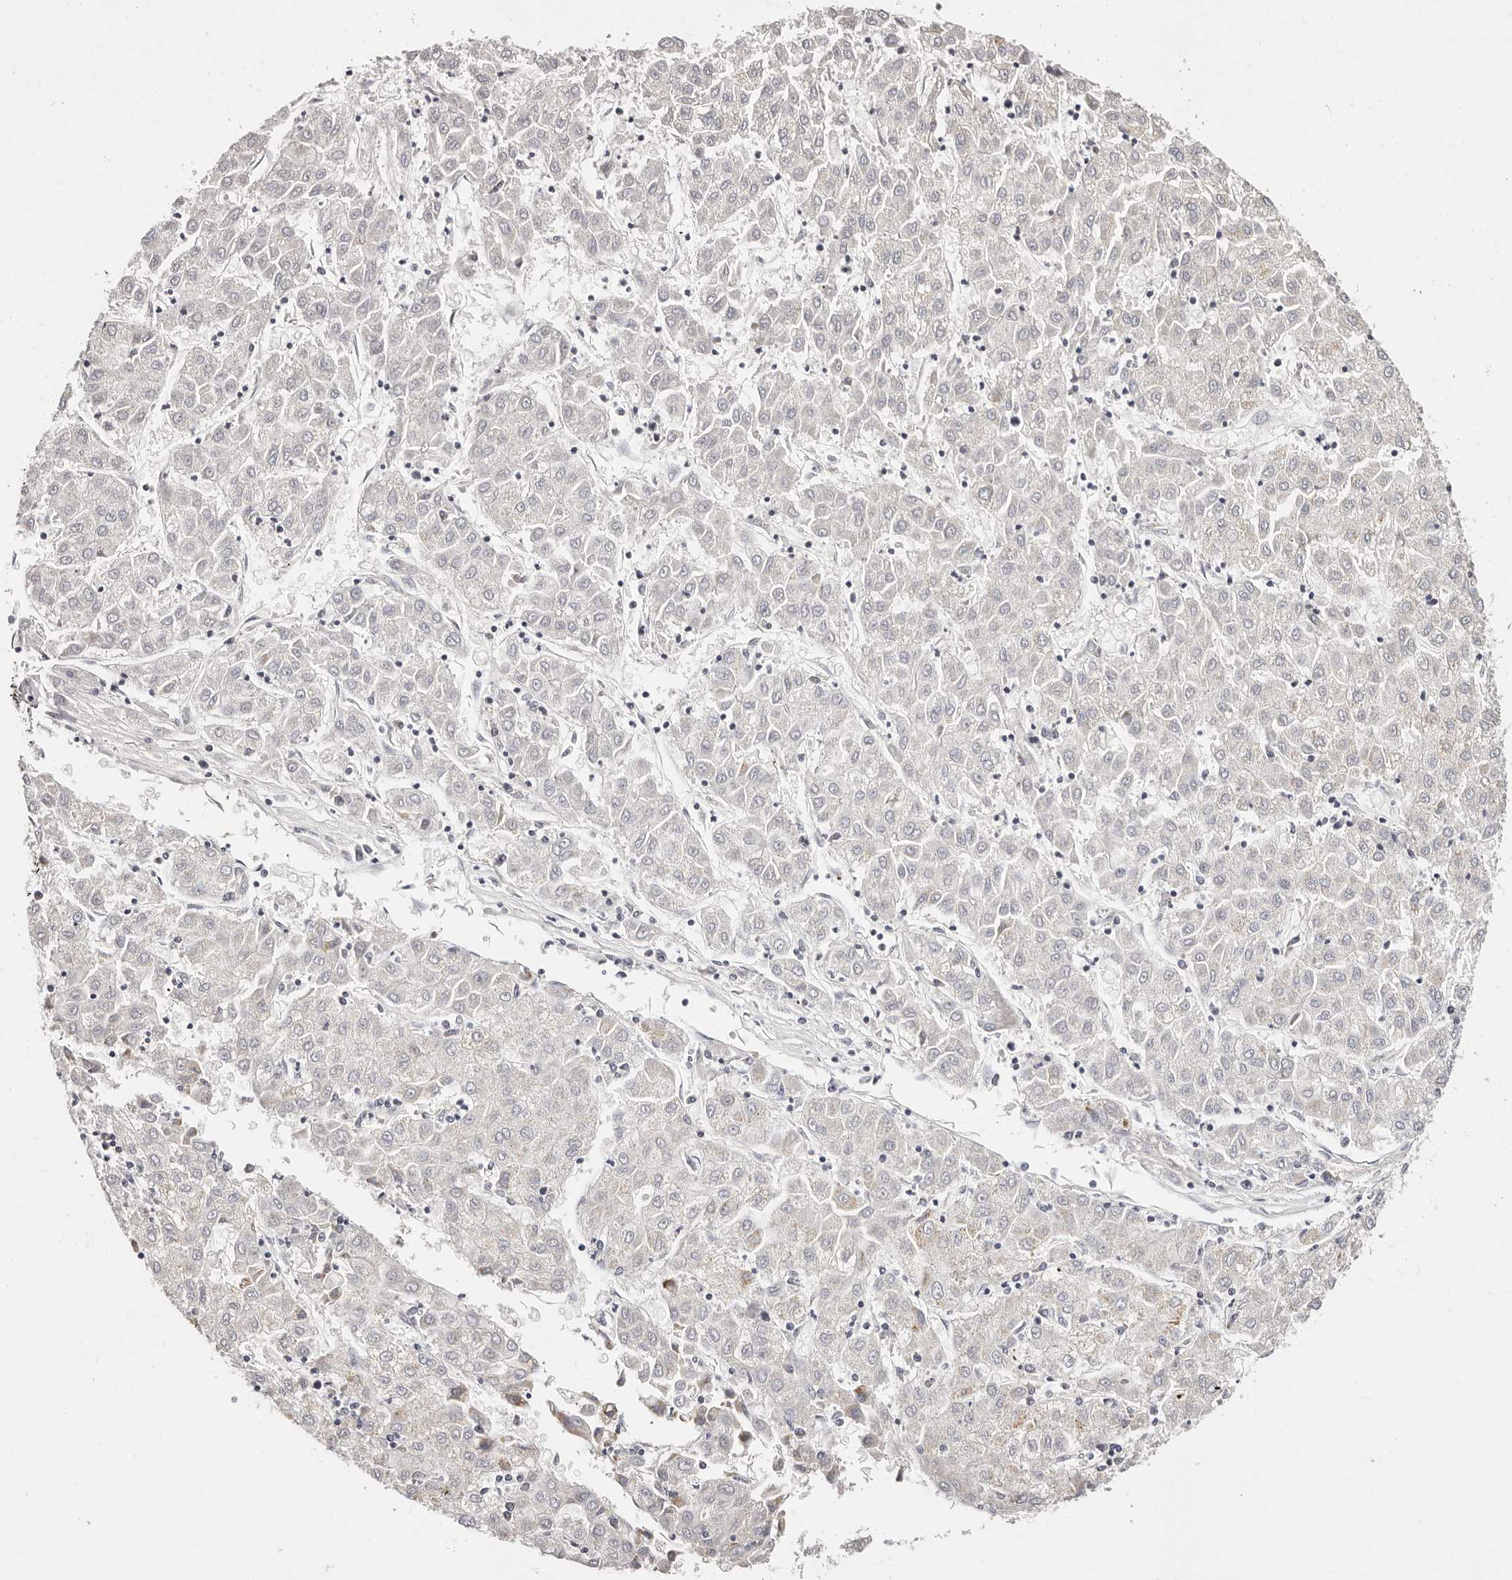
{"staining": {"intensity": "negative", "quantity": "none", "location": "none"}, "tissue": "liver cancer", "cell_type": "Tumor cells", "image_type": "cancer", "snomed": [{"axis": "morphology", "description": "Carcinoma, Hepatocellular, NOS"}, {"axis": "topography", "description": "Liver"}], "caption": "The immunohistochemistry micrograph has no significant positivity in tumor cells of liver hepatocellular carcinoma tissue. (Stains: DAB IHC with hematoxylin counter stain, Microscopy: brightfield microscopy at high magnification).", "gene": "ROM1", "patient": {"sex": "male", "age": 72}}